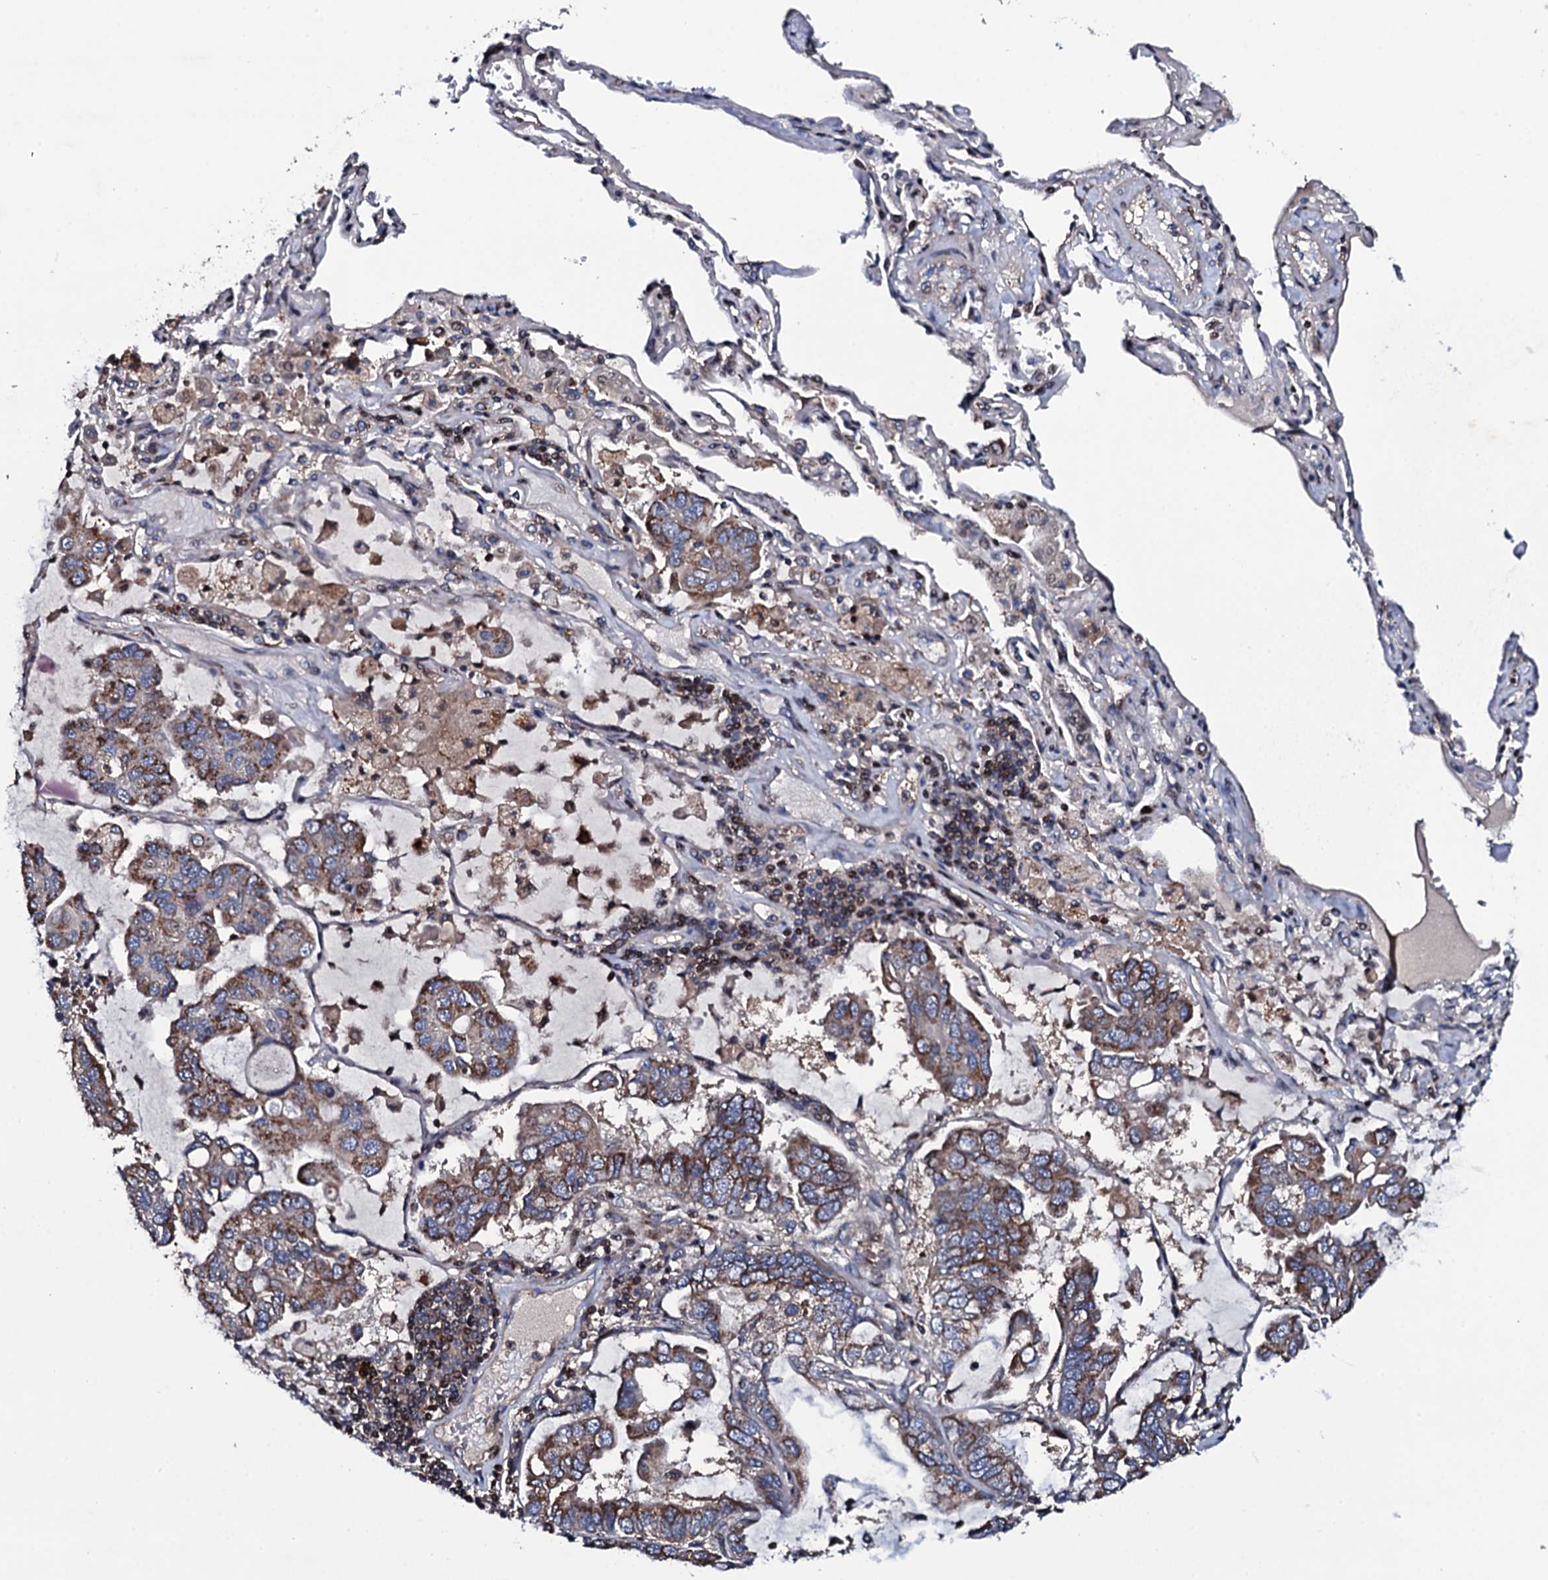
{"staining": {"intensity": "weak", "quantity": ">75%", "location": "cytoplasmic/membranous"}, "tissue": "lung cancer", "cell_type": "Tumor cells", "image_type": "cancer", "snomed": [{"axis": "morphology", "description": "Adenocarcinoma, NOS"}, {"axis": "topography", "description": "Lung"}], "caption": "Lung cancer (adenocarcinoma) tissue displays weak cytoplasmic/membranous expression in approximately >75% of tumor cells (DAB = brown stain, brightfield microscopy at high magnification).", "gene": "PLET1", "patient": {"sex": "male", "age": 64}}